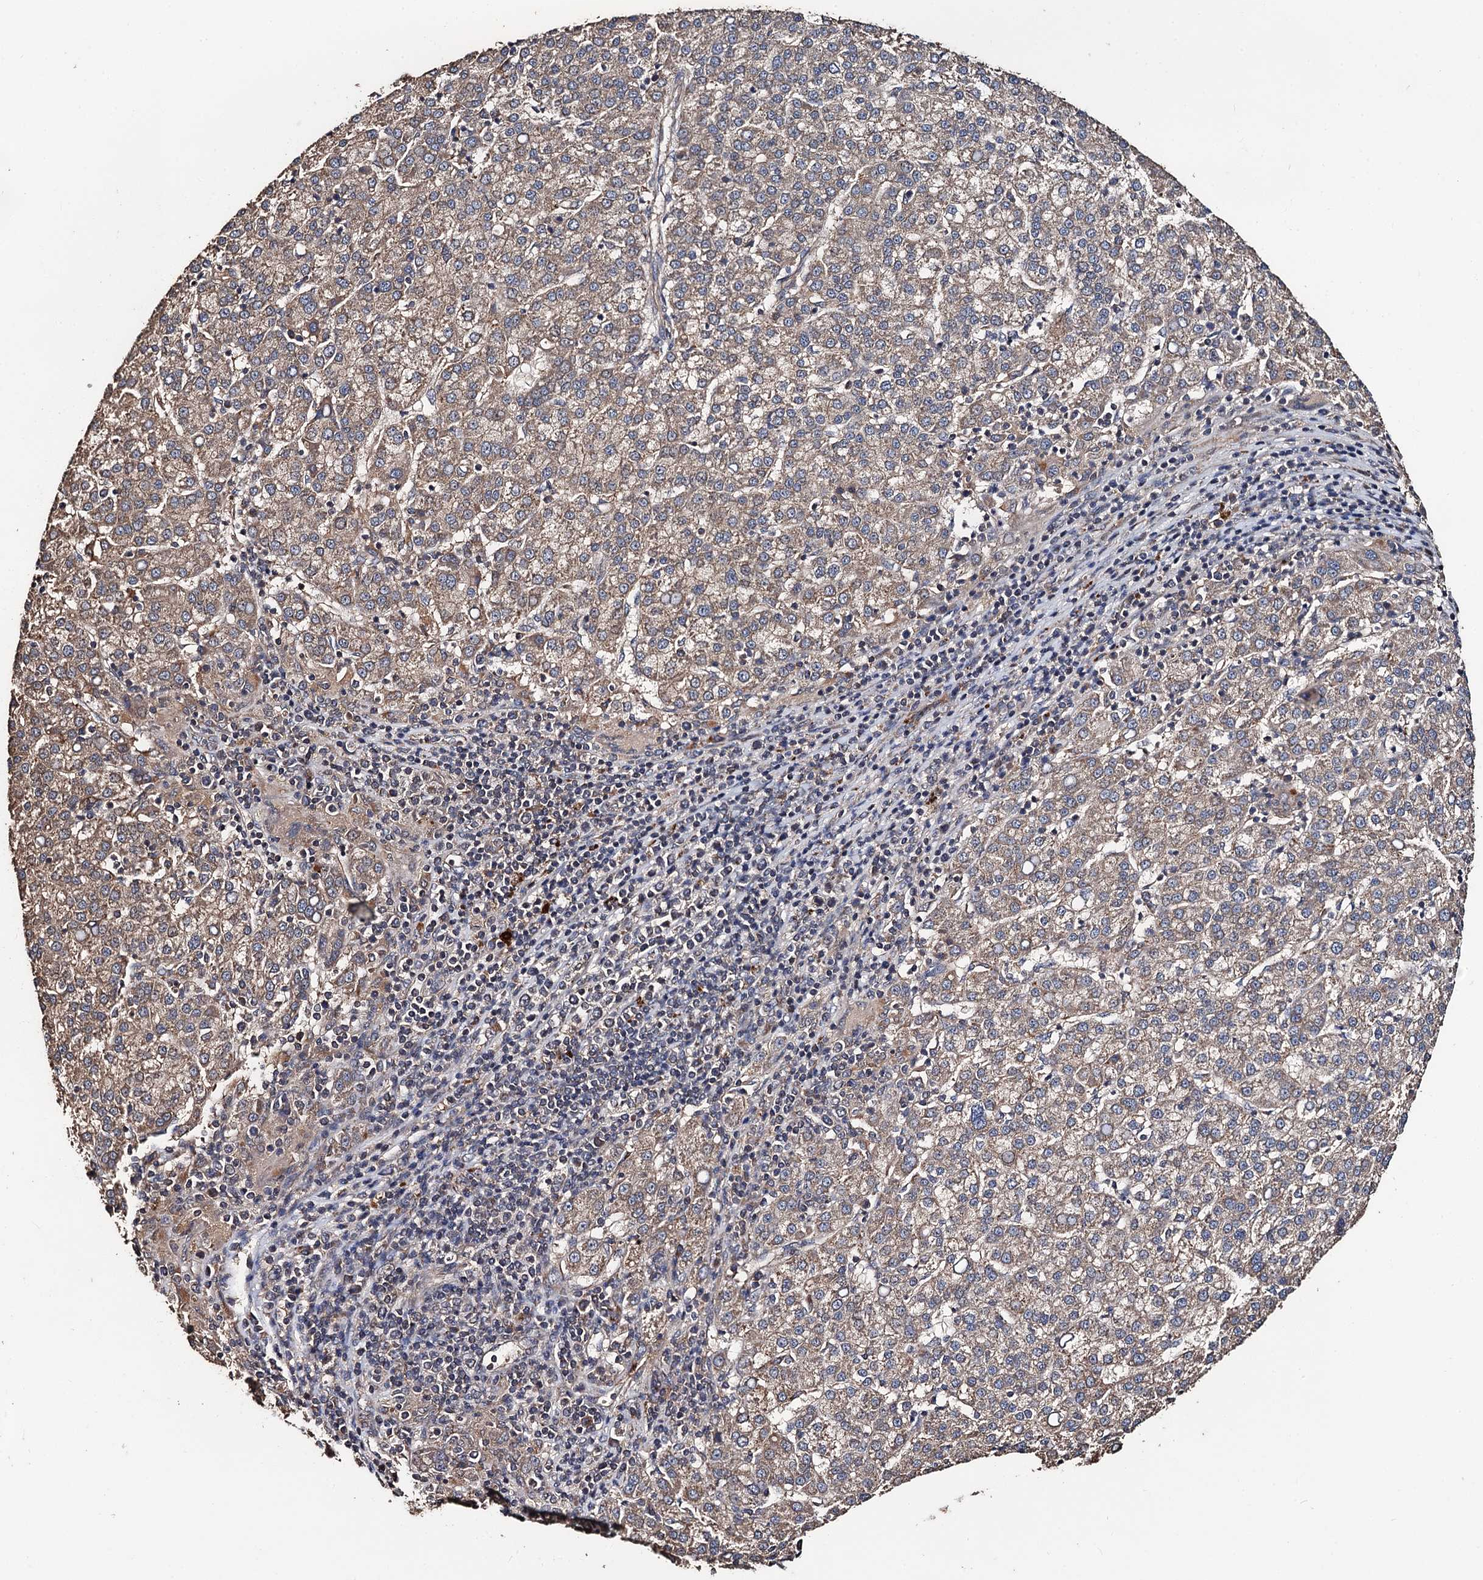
{"staining": {"intensity": "weak", "quantity": ">75%", "location": "cytoplasmic/membranous"}, "tissue": "liver cancer", "cell_type": "Tumor cells", "image_type": "cancer", "snomed": [{"axis": "morphology", "description": "Carcinoma, Hepatocellular, NOS"}, {"axis": "topography", "description": "Liver"}], "caption": "Human liver cancer (hepatocellular carcinoma) stained with a brown dye displays weak cytoplasmic/membranous positive staining in about >75% of tumor cells.", "gene": "PPTC7", "patient": {"sex": "female", "age": 58}}